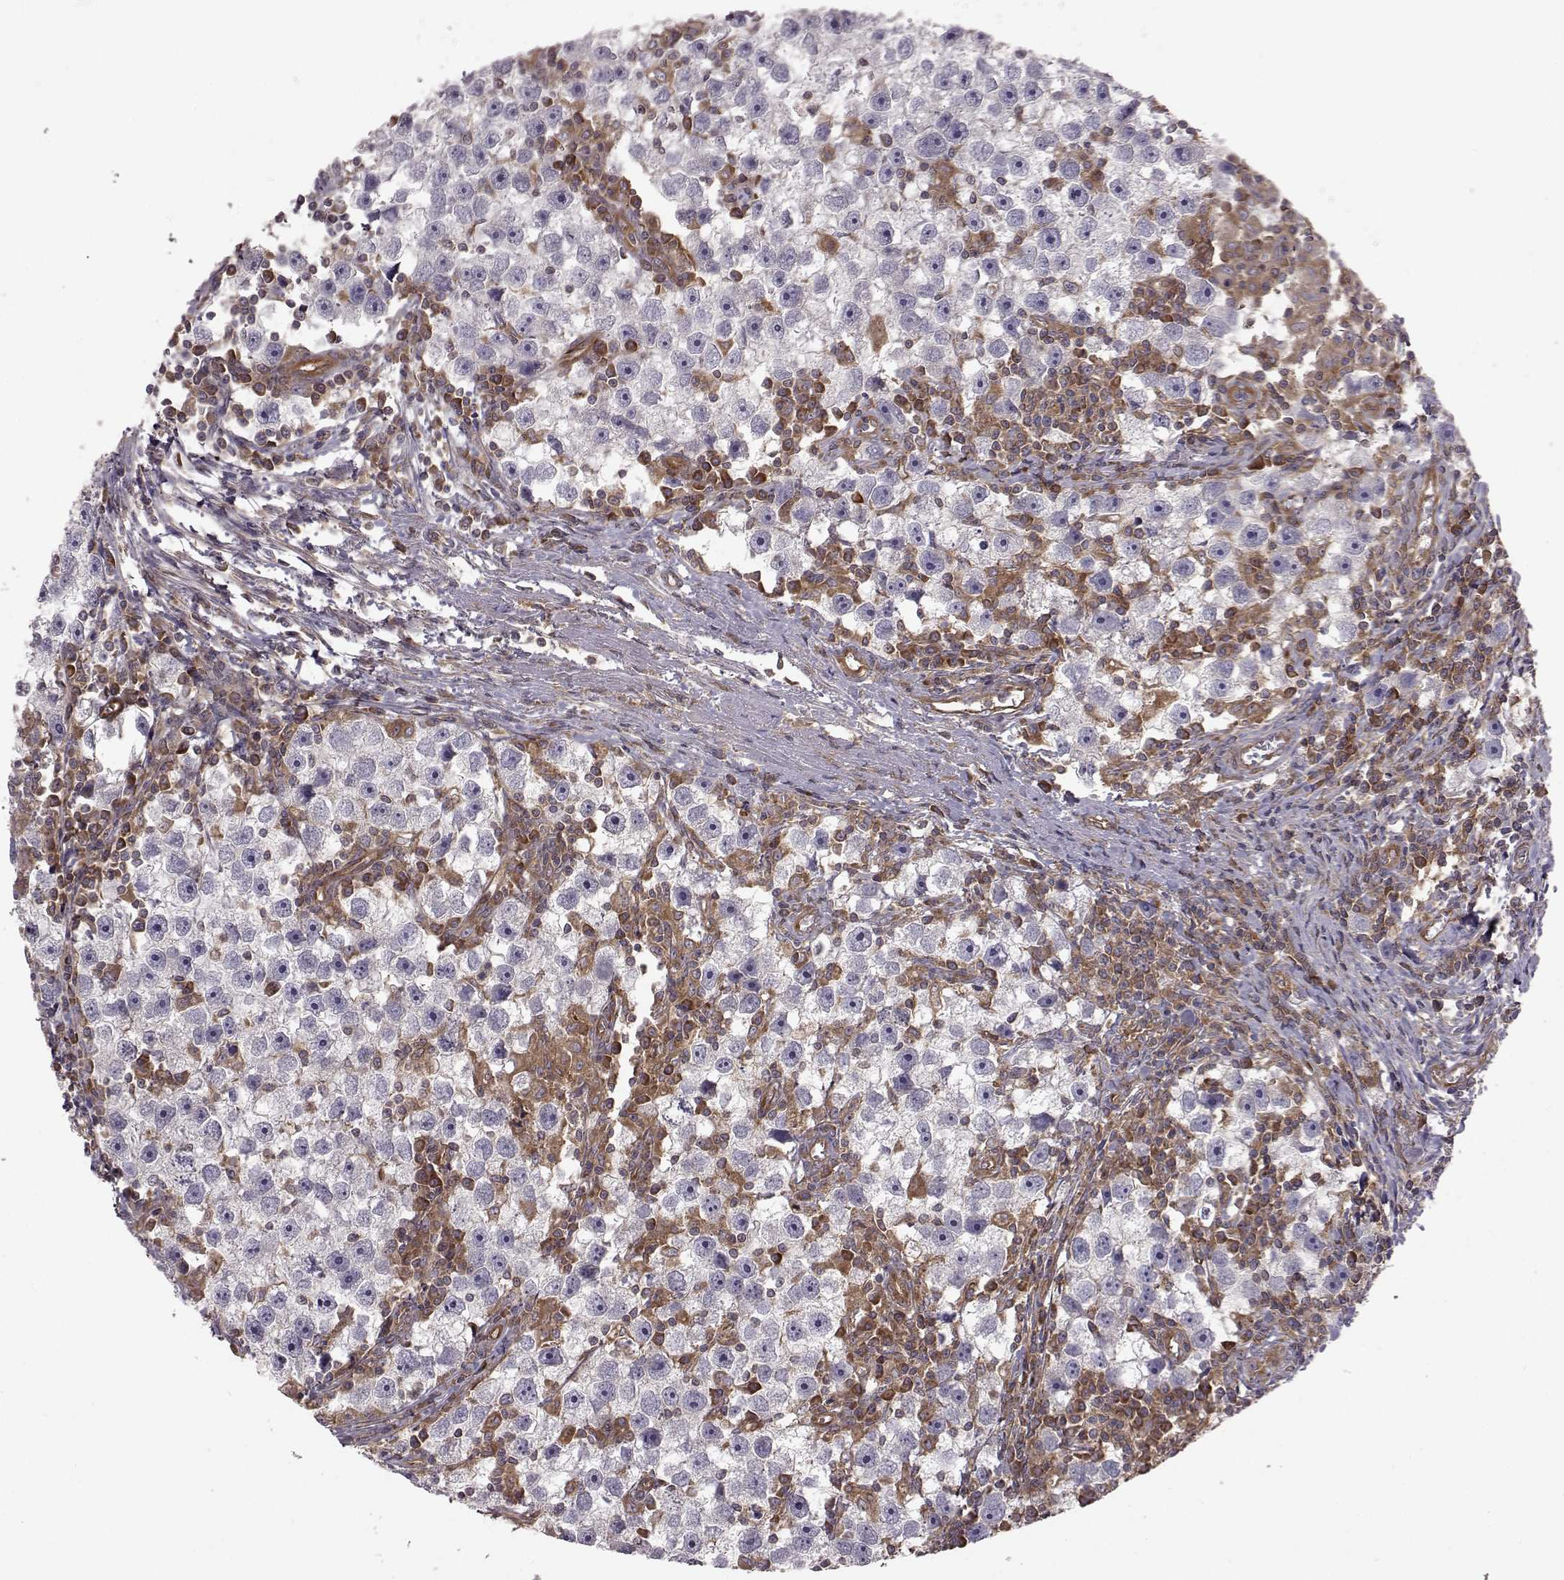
{"staining": {"intensity": "negative", "quantity": "none", "location": "none"}, "tissue": "testis cancer", "cell_type": "Tumor cells", "image_type": "cancer", "snomed": [{"axis": "morphology", "description": "Seminoma, NOS"}, {"axis": "topography", "description": "Testis"}], "caption": "DAB (3,3'-diaminobenzidine) immunohistochemical staining of testis cancer (seminoma) displays no significant expression in tumor cells.", "gene": "RABGAP1", "patient": {"sex": "male", "age": 30}}